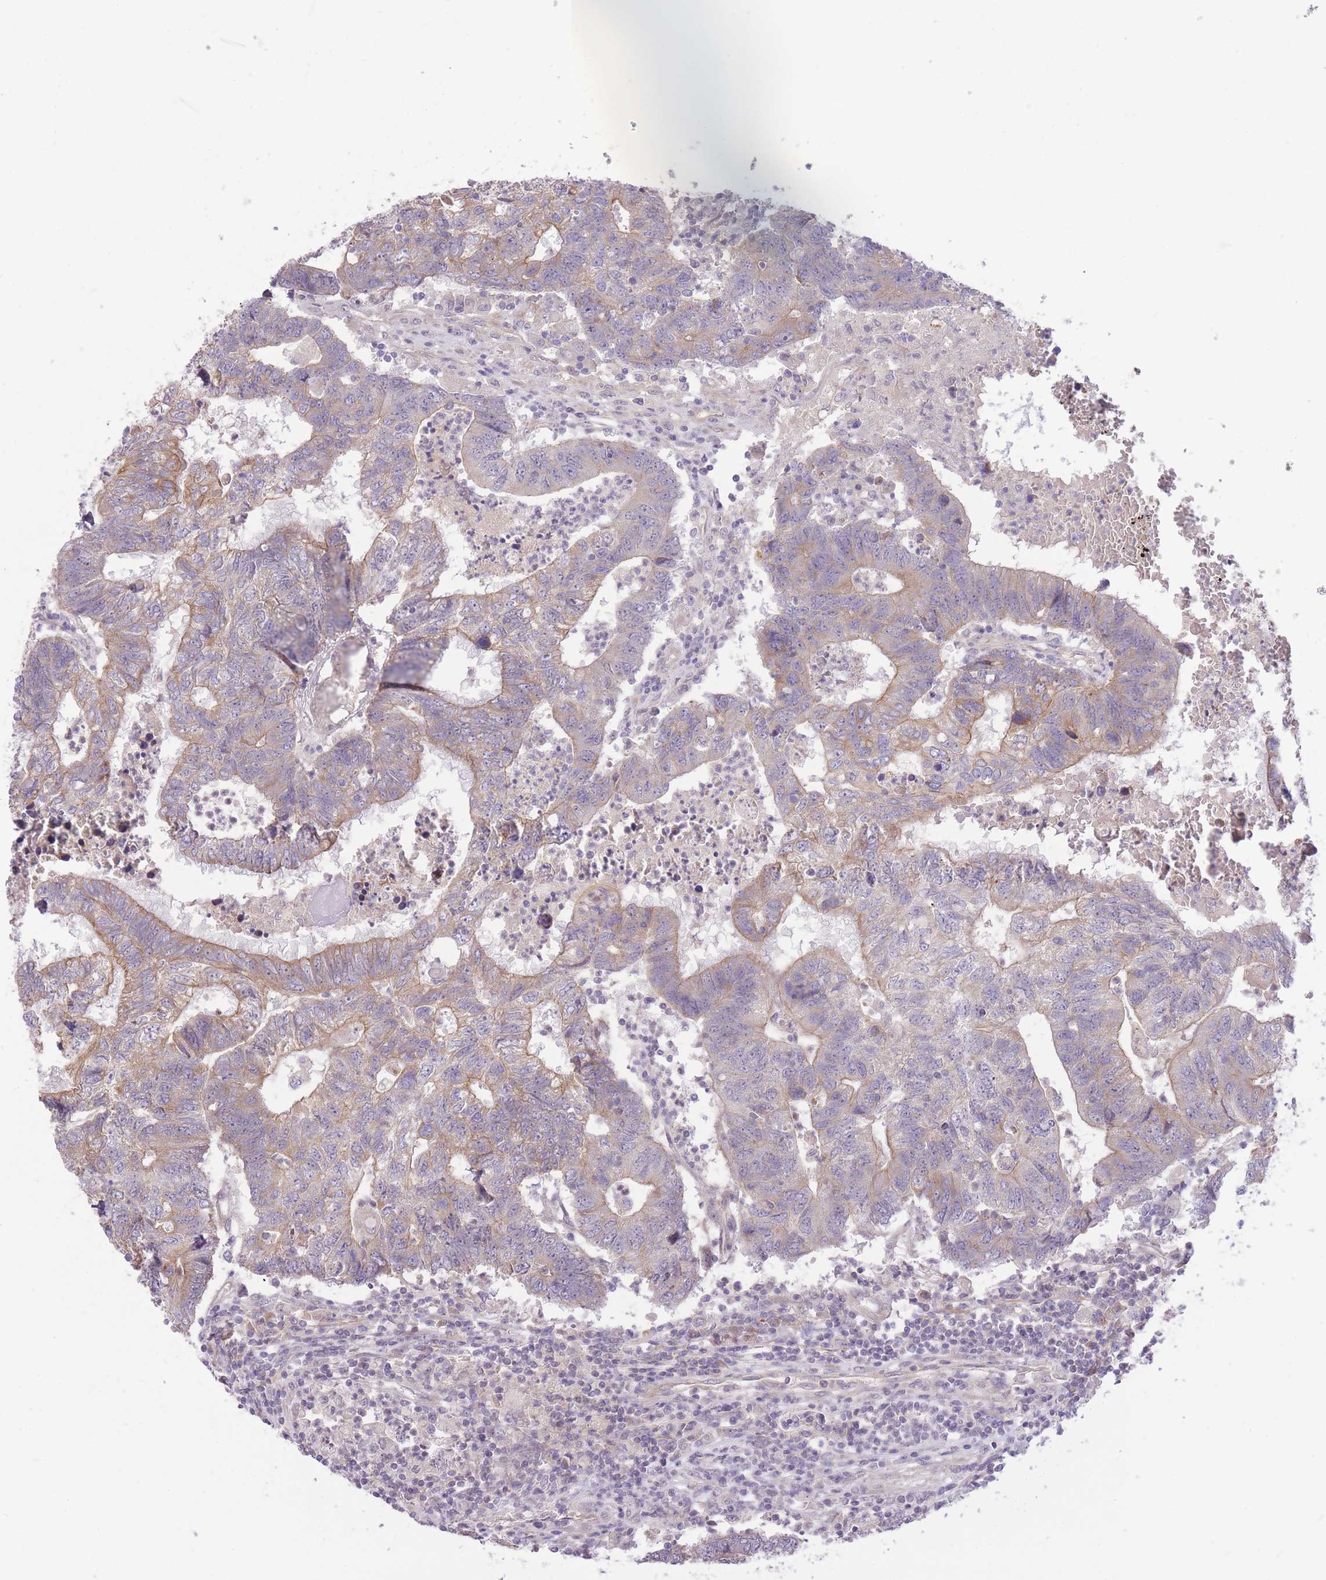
{"staining": {"intensity": "moderate", "quantity": "25%-75%", "location": "cytoplasmic/membranous"}, "tissue": "colorectal cancer", "cell_type": "Tumor cells", "image_type": "cancer", "snomed": [{"axis": "morphology", "description": "Adenocarcinoma, NOS"}, {"axis": "topography", "description": "Colon"}], "caption": "Colorectal adenocarcinoma stained with DAB immunohistochemistry reveals medium levels of moderate cytoplasmic/membranous positivity in approximately 25%-75% of tumor cells.", "gene": "REV1", "patient": {"sex": "female", "age": 48}}